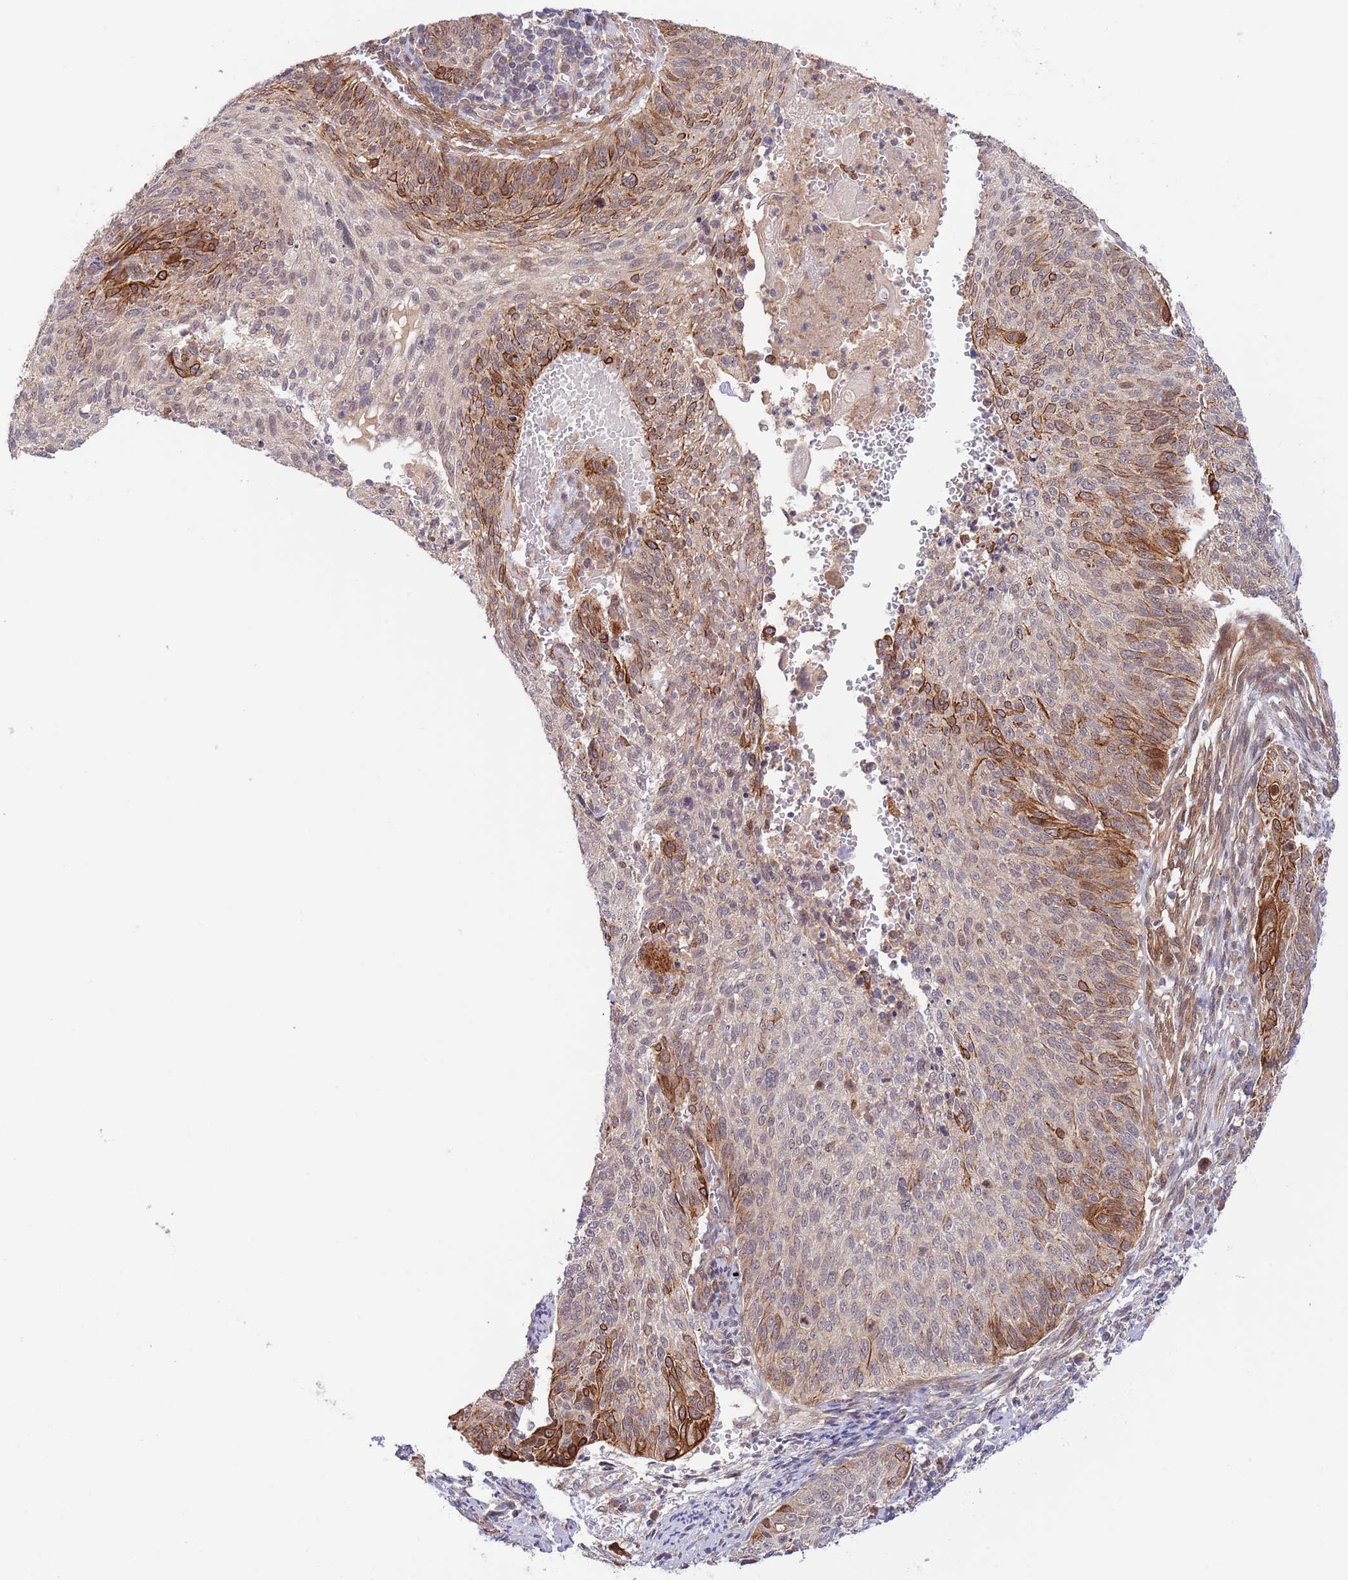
{"staining": {"intensity": "moderate", "quantity": "25%-75%", "location": "cytoplasmic/membranous"}, "tissue": "cervical cancer", "cell_type": "Tumor cells", "image_type": "cancer", "snomed": [{"axis": "morphology", "description": "Squamous cell carcinoma, NOS"}, {"axis": "topography", "description": "Cervix"}], "caption": "Moderate cytoplasmic/membranous positivity is identified in approximately 25%-75% of tumor cells in cervical cancer.", "gene": "PRR16", "patient": {"sex": "female", "age": 70}}